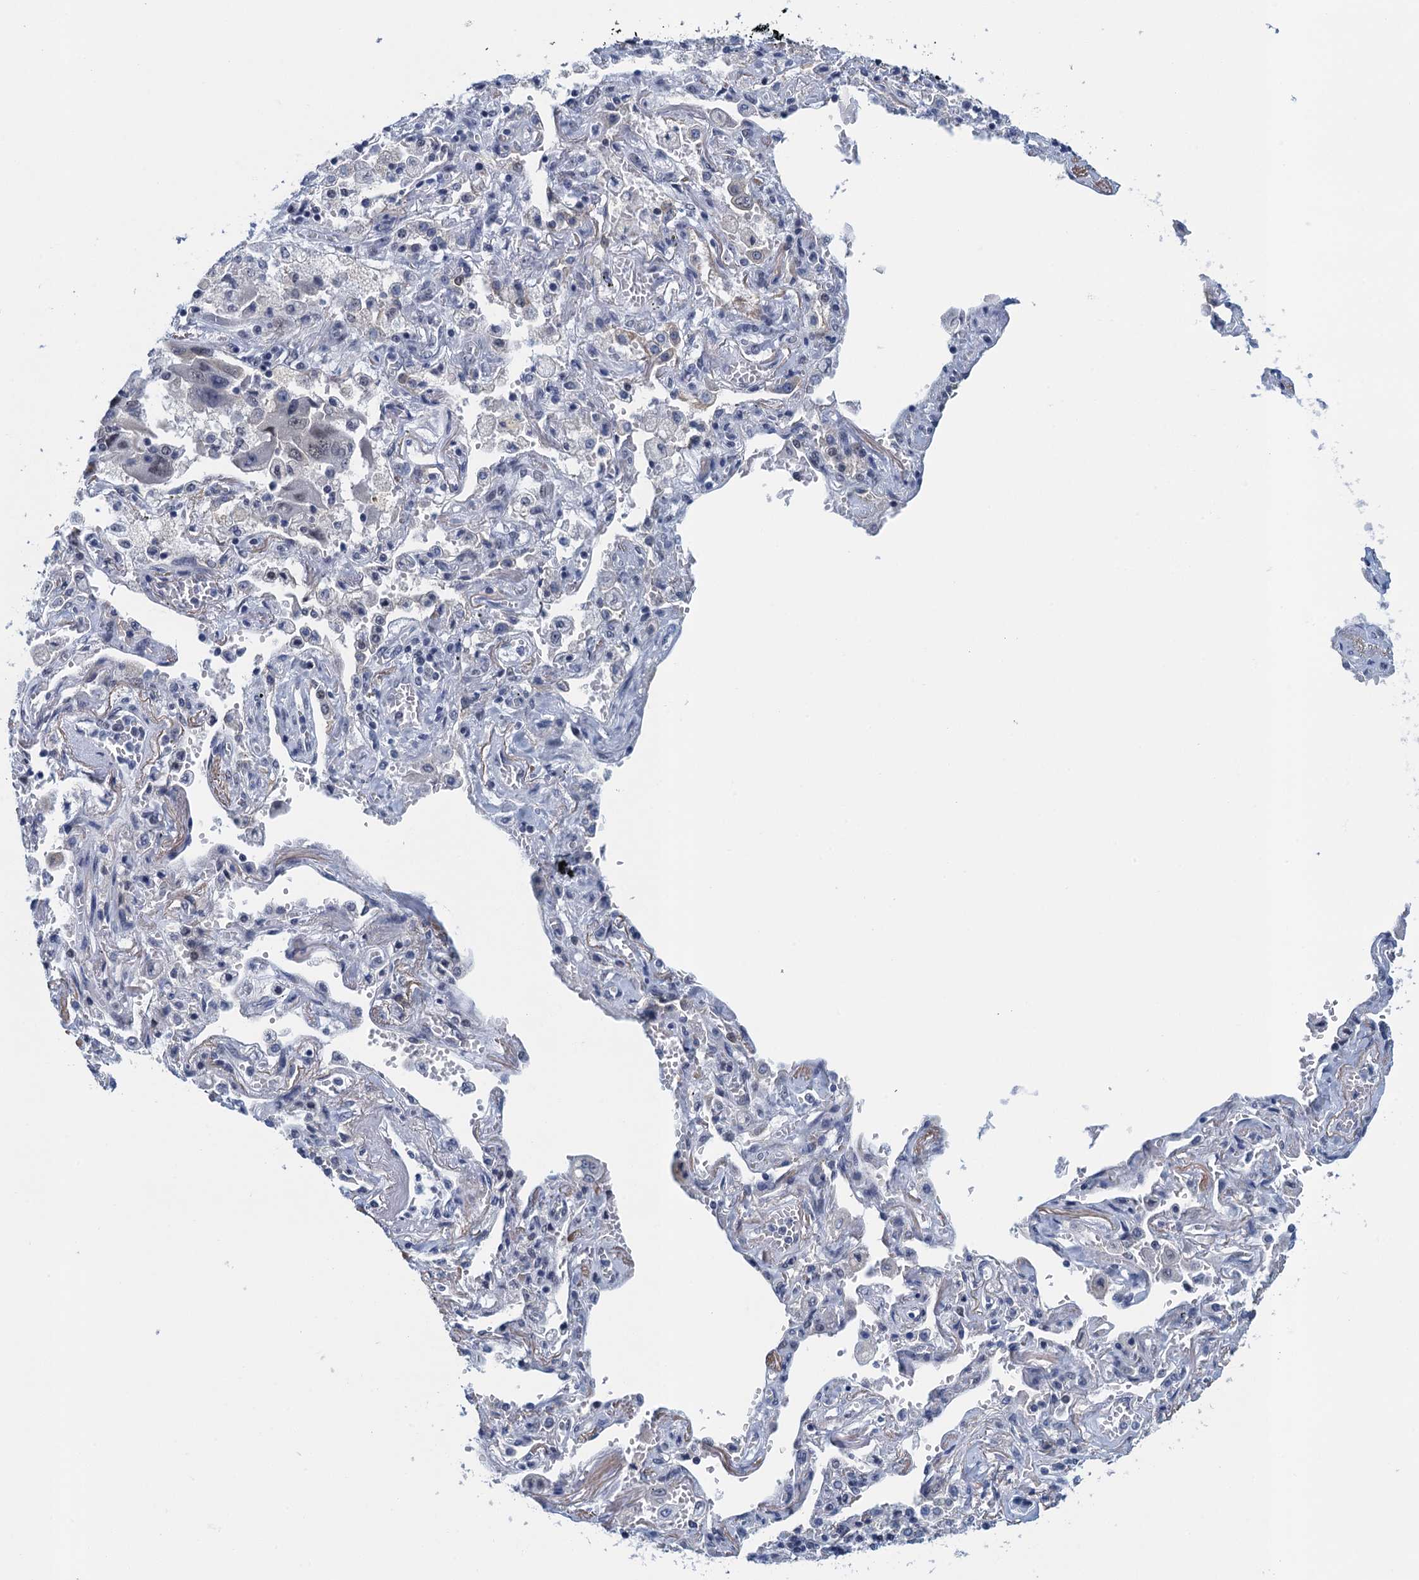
{"staining": {"intensity": "weak", "quantity": "<25%", "location": "nuclear"}, "tissue": "lung cancer", "cell_type": "Tumor cells", "image_type": "cancer", "snomed": [{"axis": "morphology", "description": "Adenocarcinoma, NOS"}, {"axis": "topography", "description": "Lung"}], "caption": "DAB (3,3'-diaminobenzidine) immunohistochemical staining of human lung adenocarcinoma exhibits no significant positivity in tumor cells.", "gene": "EPS8L1", "patient": {"sex": "female", "age": 65}}